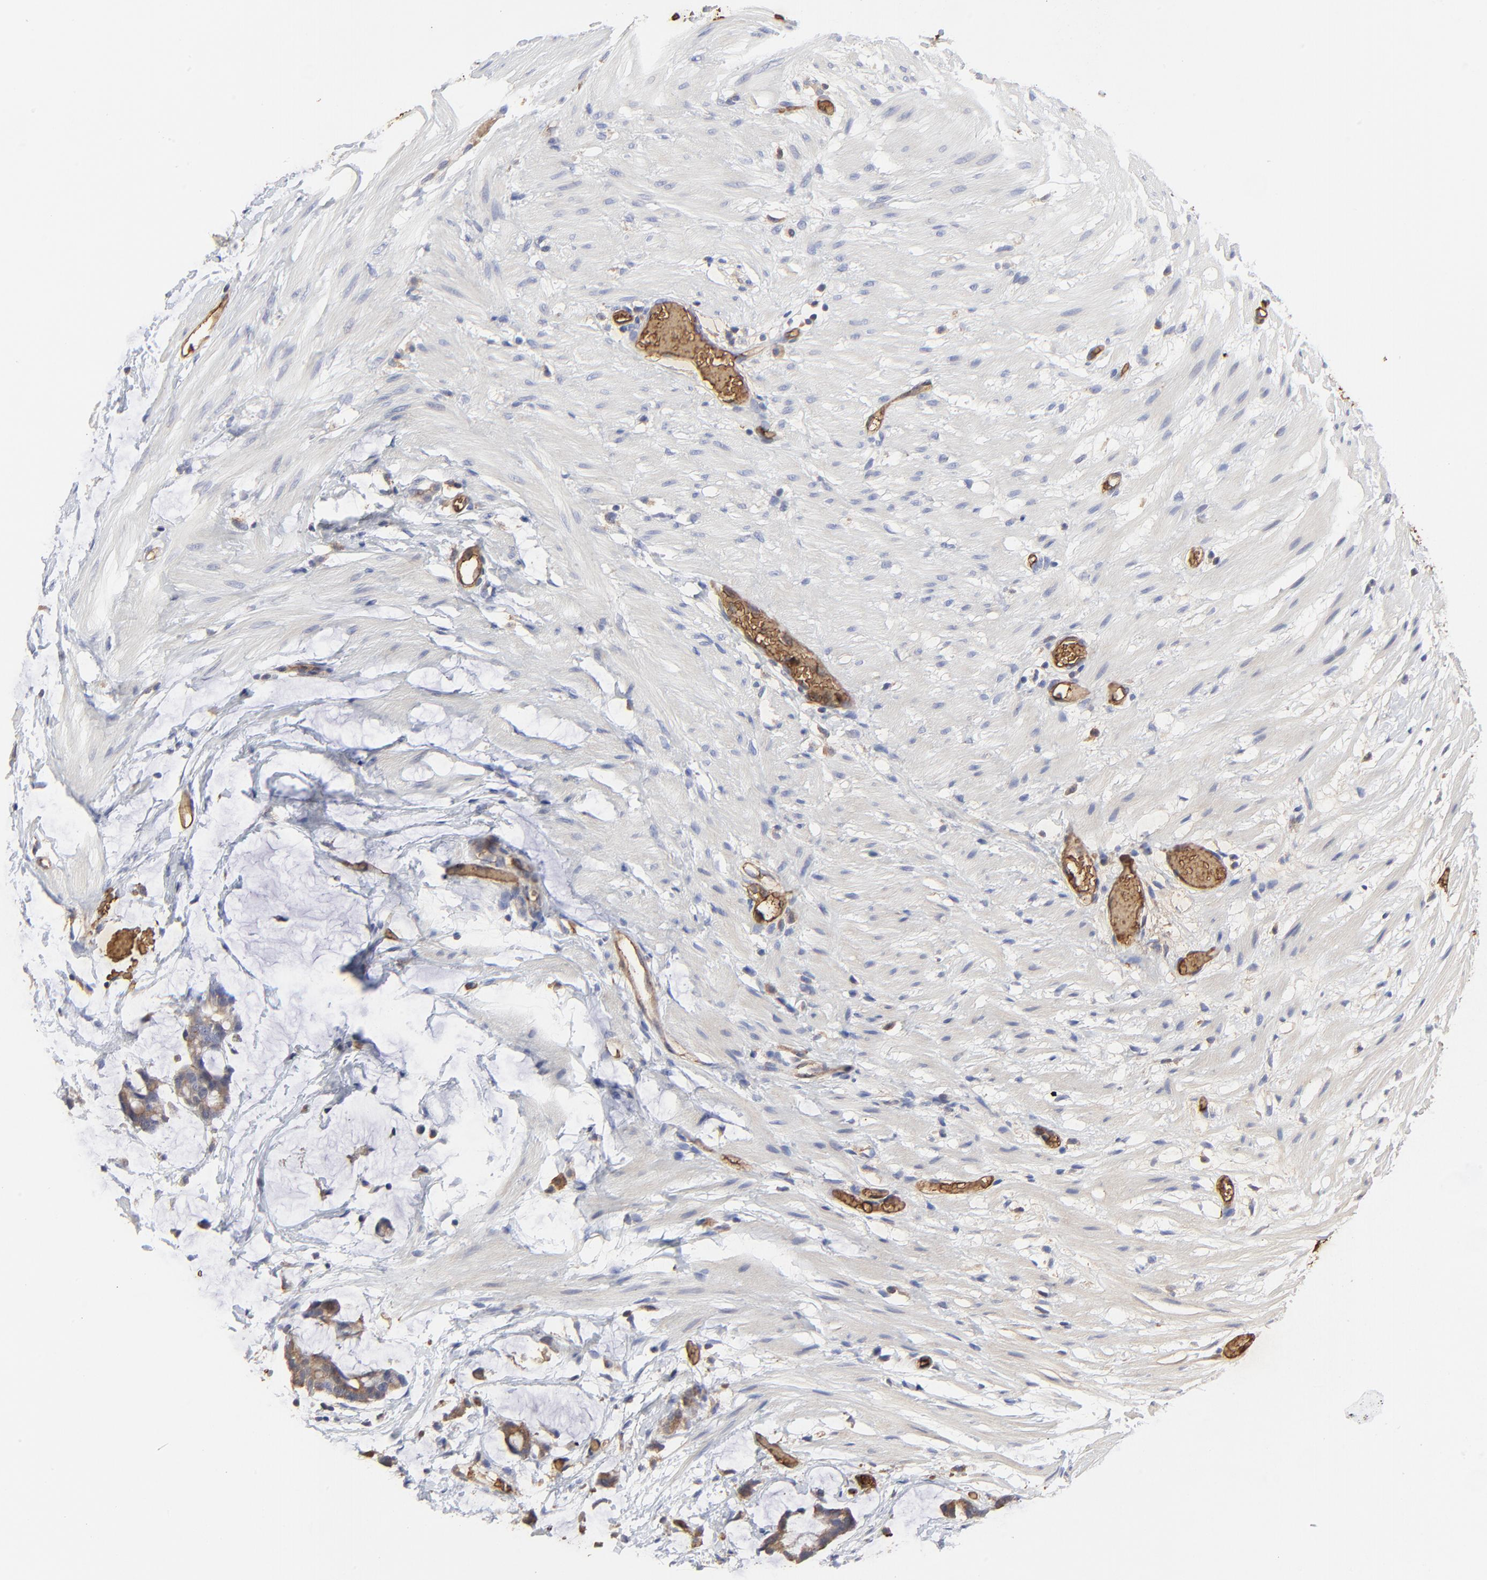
{"staining": {"intensity": "moderate", "quantity": "25%-75%", "location": "cytoplasmic/membranous"}, "tissue": "colorectal cancer", "cell_type": "Tumor cells", "image_type": "cancer", "snomed": [{"axis": "morphology", "description": "Adenocarcinoma, NOS"}, {"axis": "topography", "description": "Colon"}], "caption": "Immunohistochemical staining of human colorectal cancer (adenocarcinoma) exhibits medium levels of moderate cytoplasmic/membranous protein positivity in about 25%-75% of tumor cells. (DAB = brown stain, brightfield microscopy at high magnification).", "gene": "PAG1", "patient": {"sex": "male", "age": 14}}